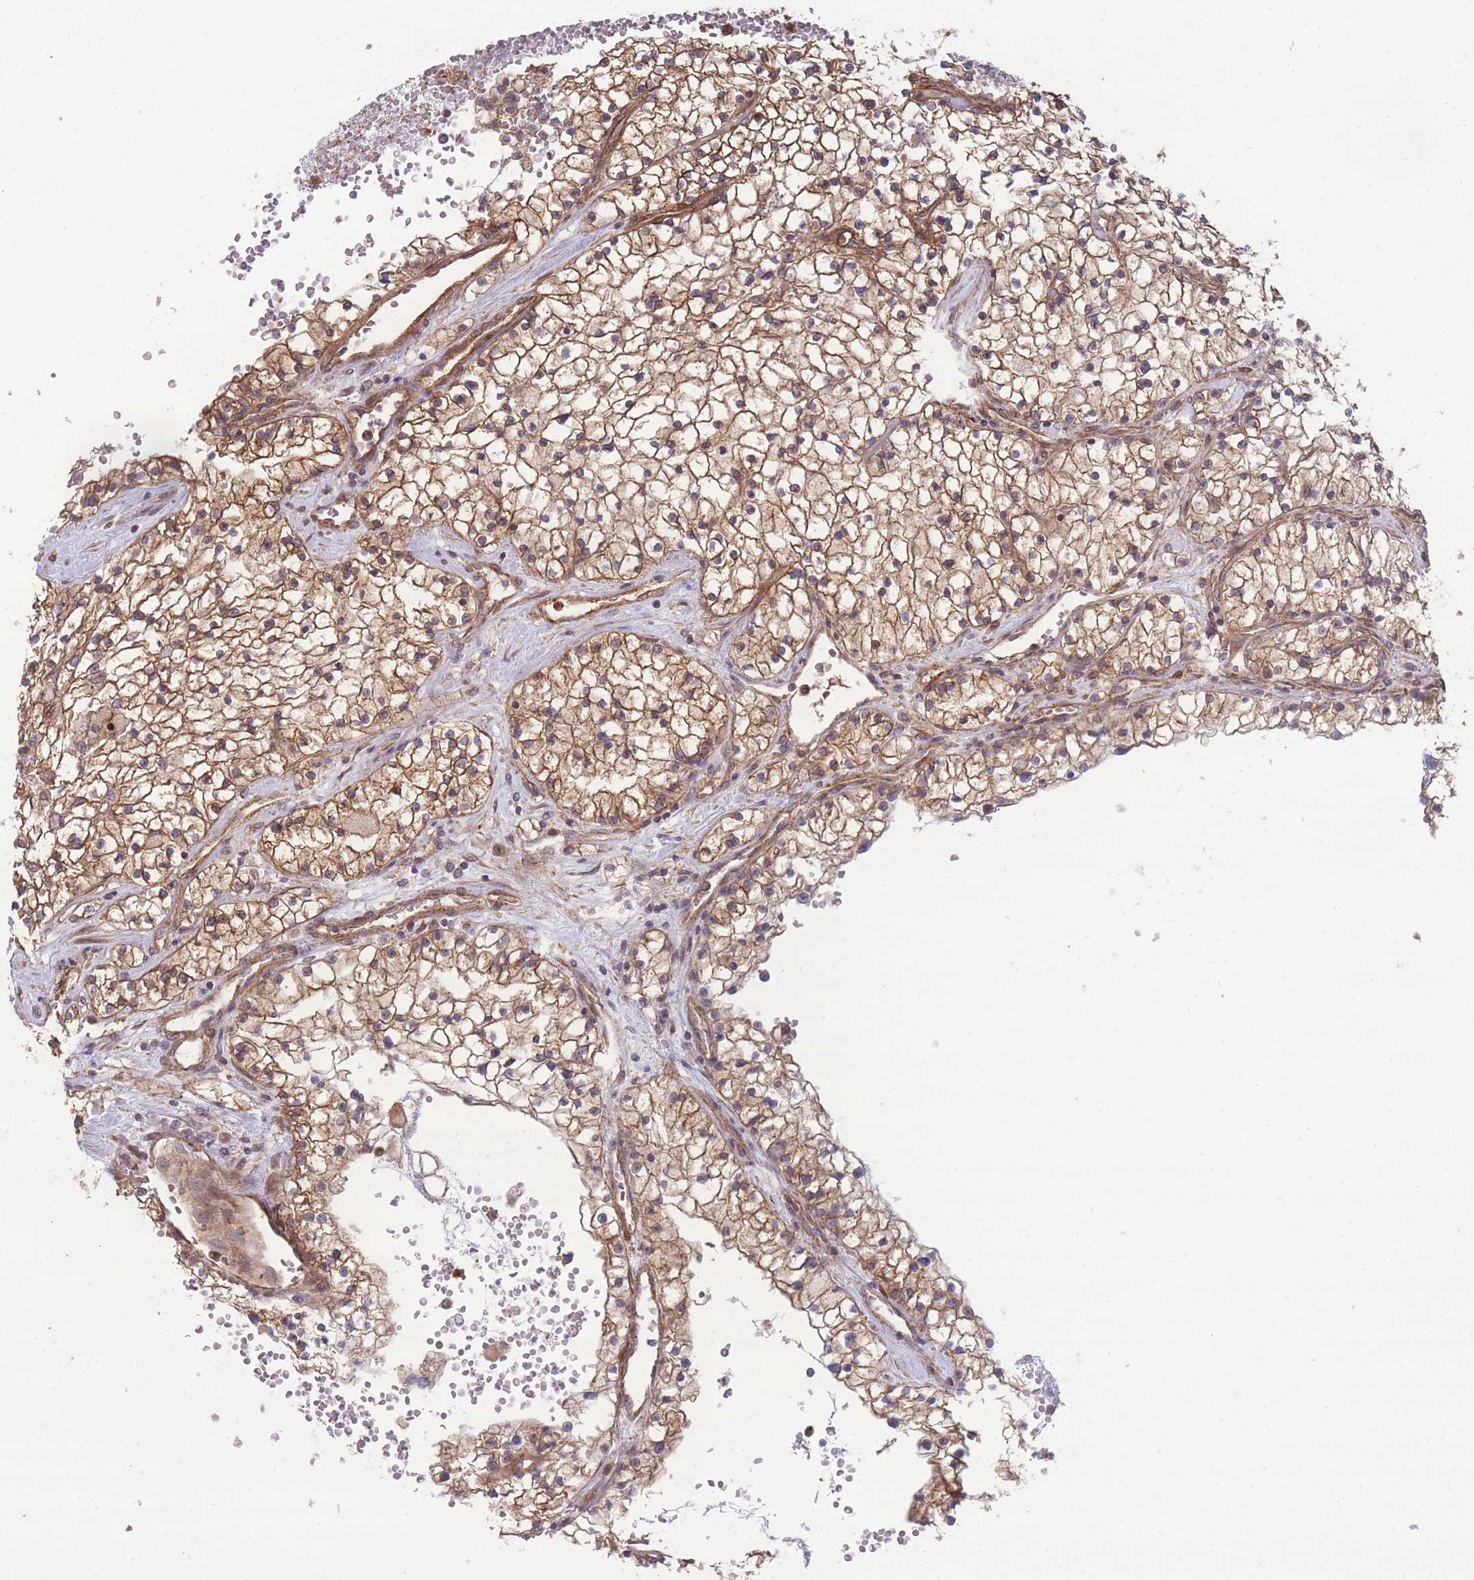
{"staining": {"intensity": "moderate", "quantity": ">75%", "location": "cytoplasmic/membranous"}, "tissue": "renal cancer", "cell_type": "Tumor cells", "image_type": "cancer", "snomed": [{"axis": "morphology", "description": "Normal tissue, NOS"}, {"axis": "morphology", "description": "Adenocarcinoma, NOS"}, {"axis": "topography", "description": "Kidney"}], "caption": "A medium amount of moderate cytoplasmic/membranous expression is seen in approximately >75% of tumor cells in renal cancer tissue. (brown staining indicates protein expression, while blue staining denotes nuclei).", "gene": "STEAP3", "patient": {"sex": "male", "age": 68}}